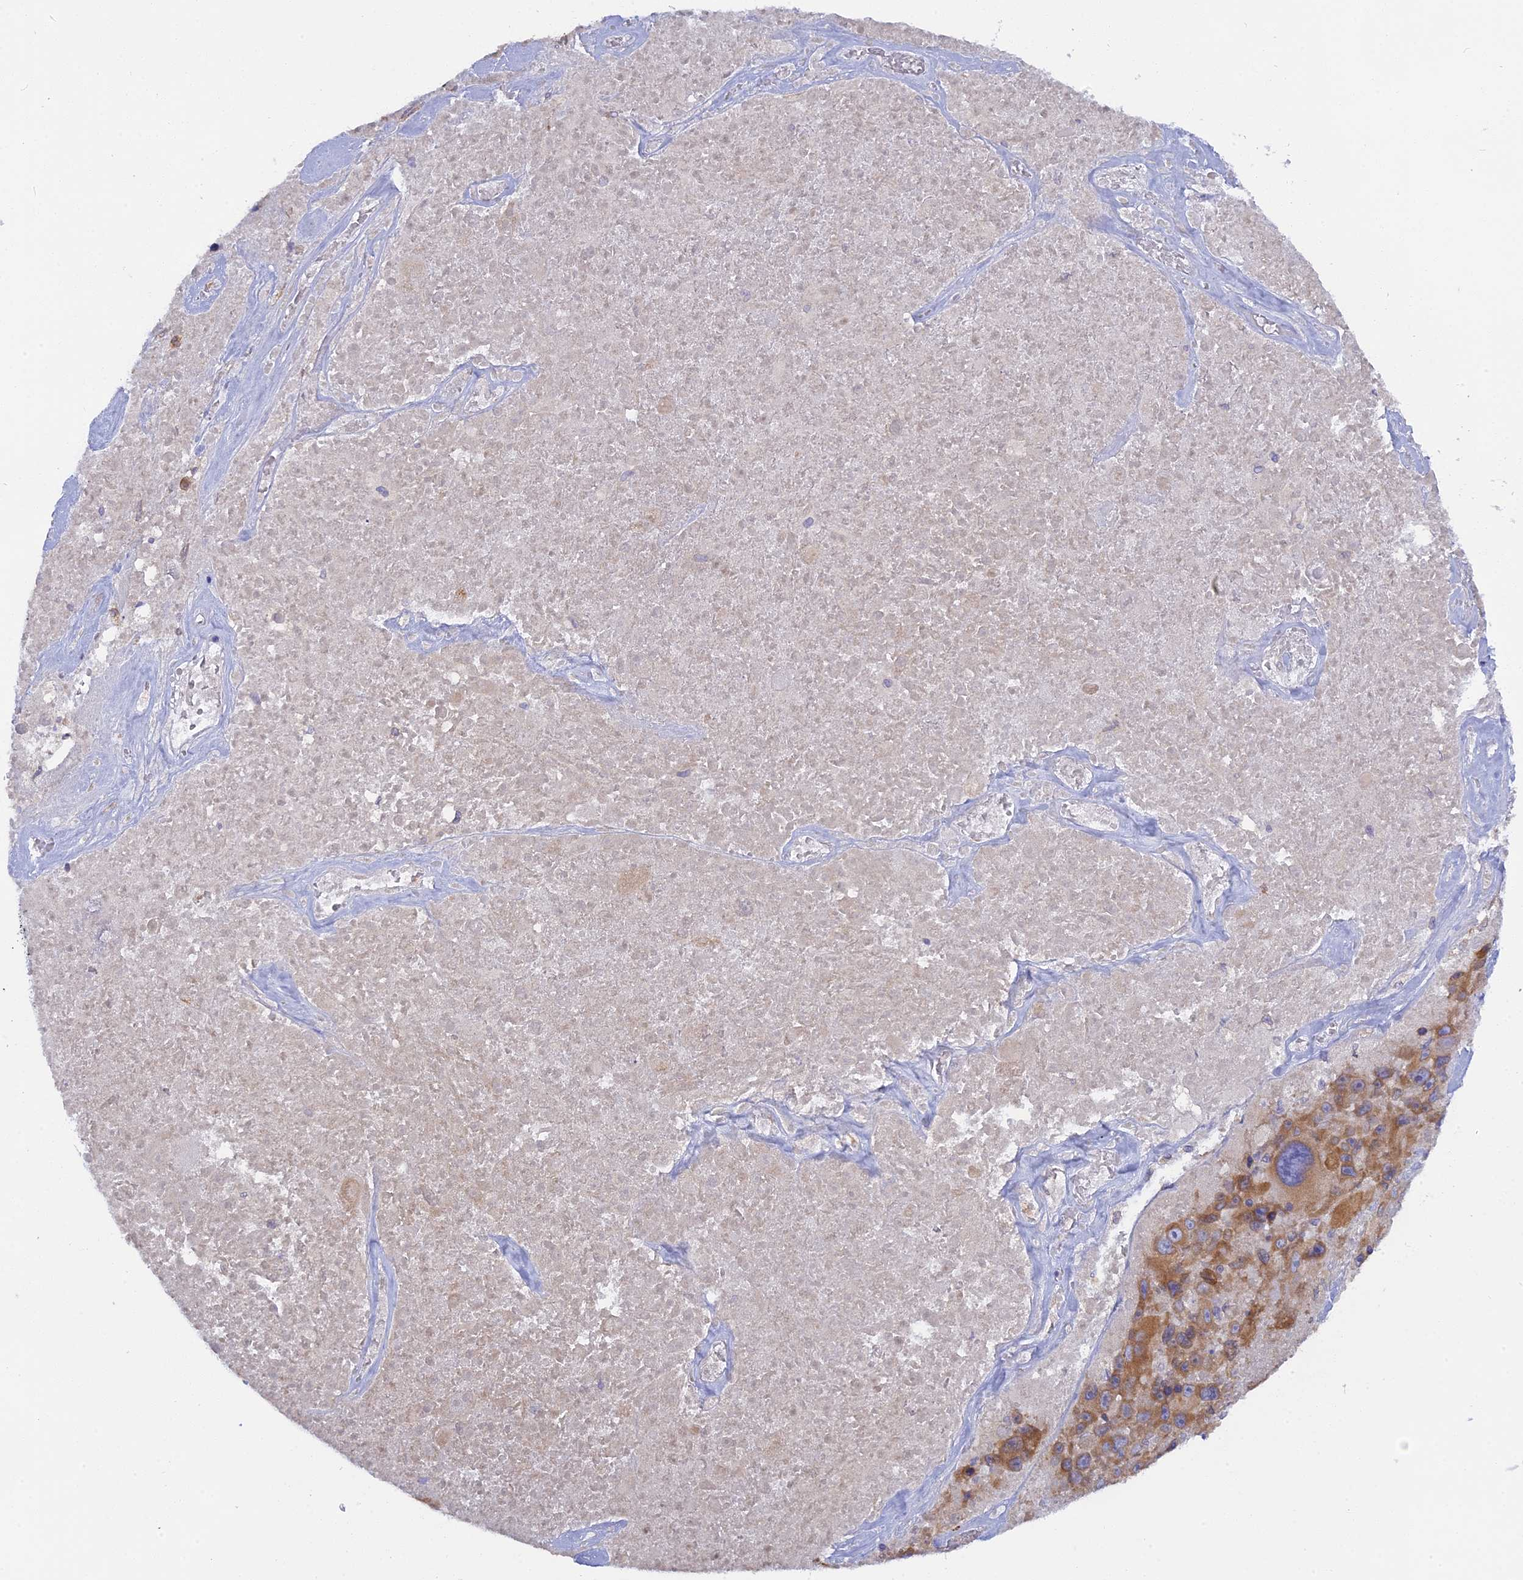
{"staining": {"intensity": "moderate", "quantity": ">75%", "location": "cytoplasmic/membranous"}, "tissue": "melanoma", "cell_type": "Tumor cells", "image_type": "cancer", "snomed": [{"axis": "morphology", "description": "Malignant melanoma, Metastatic site"}, {"axis": "topography", "description": "Lymph node"}], "caption": "The micrograph displays a brown stain indicating the presence of a protein in the cytoplasmic/membranous of tumor cells in melanoma. Nuclei are stained in blue.", "gene": "TLCD1", "patient": {"sex": "male", "age": 62}}